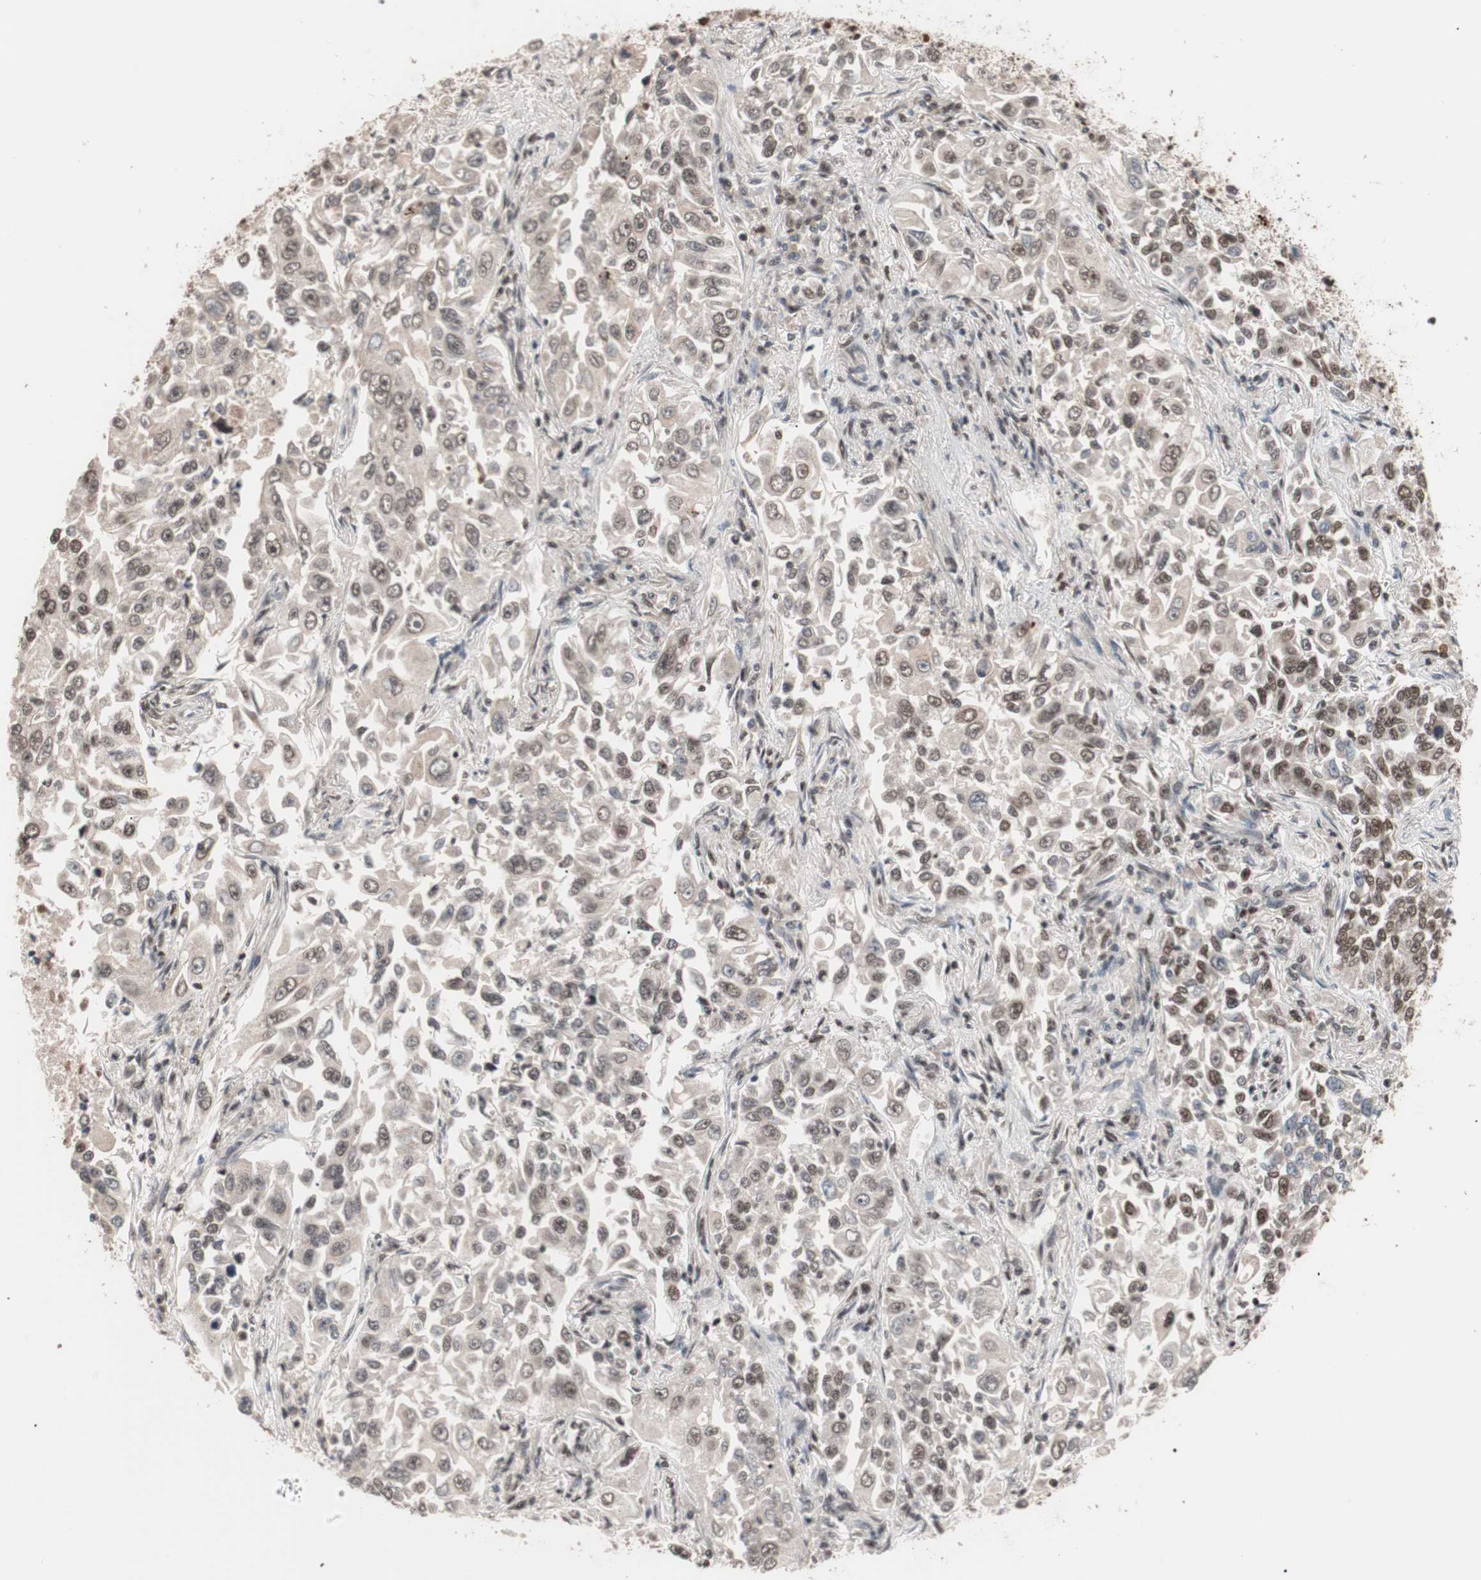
{"staining": {"intensity": "moderate", "quantity": ">75%", "location": "nuclear"}, "tissue": "lung cancer", "cell_type": "Tumor cells", "image_type": "cancer", "snomed": [{"axis": "morphology", "description": "Adenocarcinoma, NOS"}, {"axis": "topography", "description": "Lung"}], "caption": "High-power microscopy captured an IHC micrograph of lung cancer (adenocarcinoma), revealing moderate nuclear staining in about >75% of tumor cells. (DAB IHC, brown staining for protein, blue staining for nuclei).", "gene": "CHAMP1", "patient": {"sex": "male", "age": 84}}